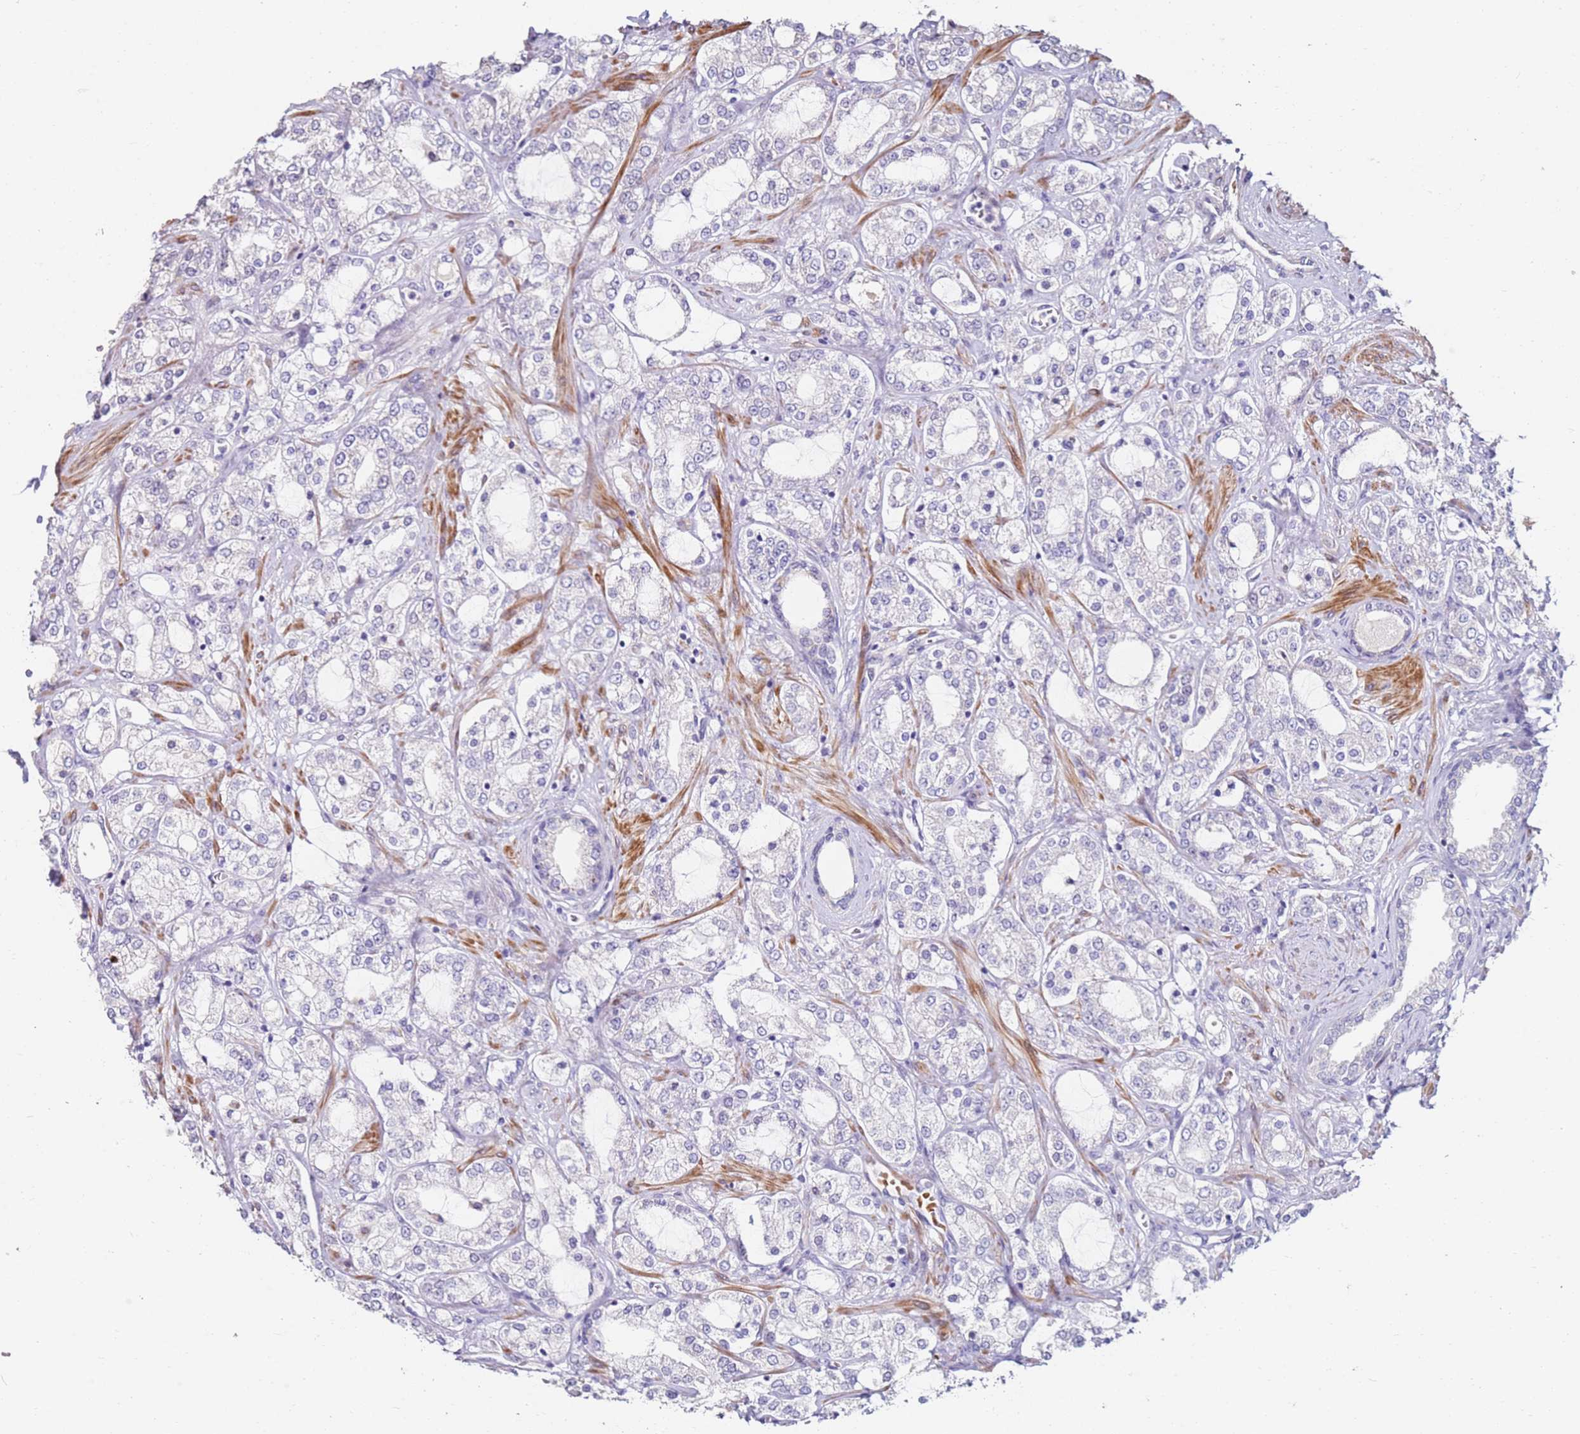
{"staining": {"intensity": "negative", "quantity": "none", "location": "none"}, "tissue": "prostate cancer", "cell_type": "Tumor cells", "image_type": "cancer", "snomed": [{"axis": "morphology", "description": "Adenocarcinoma, High grade"}, {"axis": "topography", "description": "Prostate"}], "caption": "Tumor cells are negative for protein expression in human prostate cancer (high-grade adenocarcinoma).", "gene": "RARS2", "patient": {"sex": "male", "age": 64}}